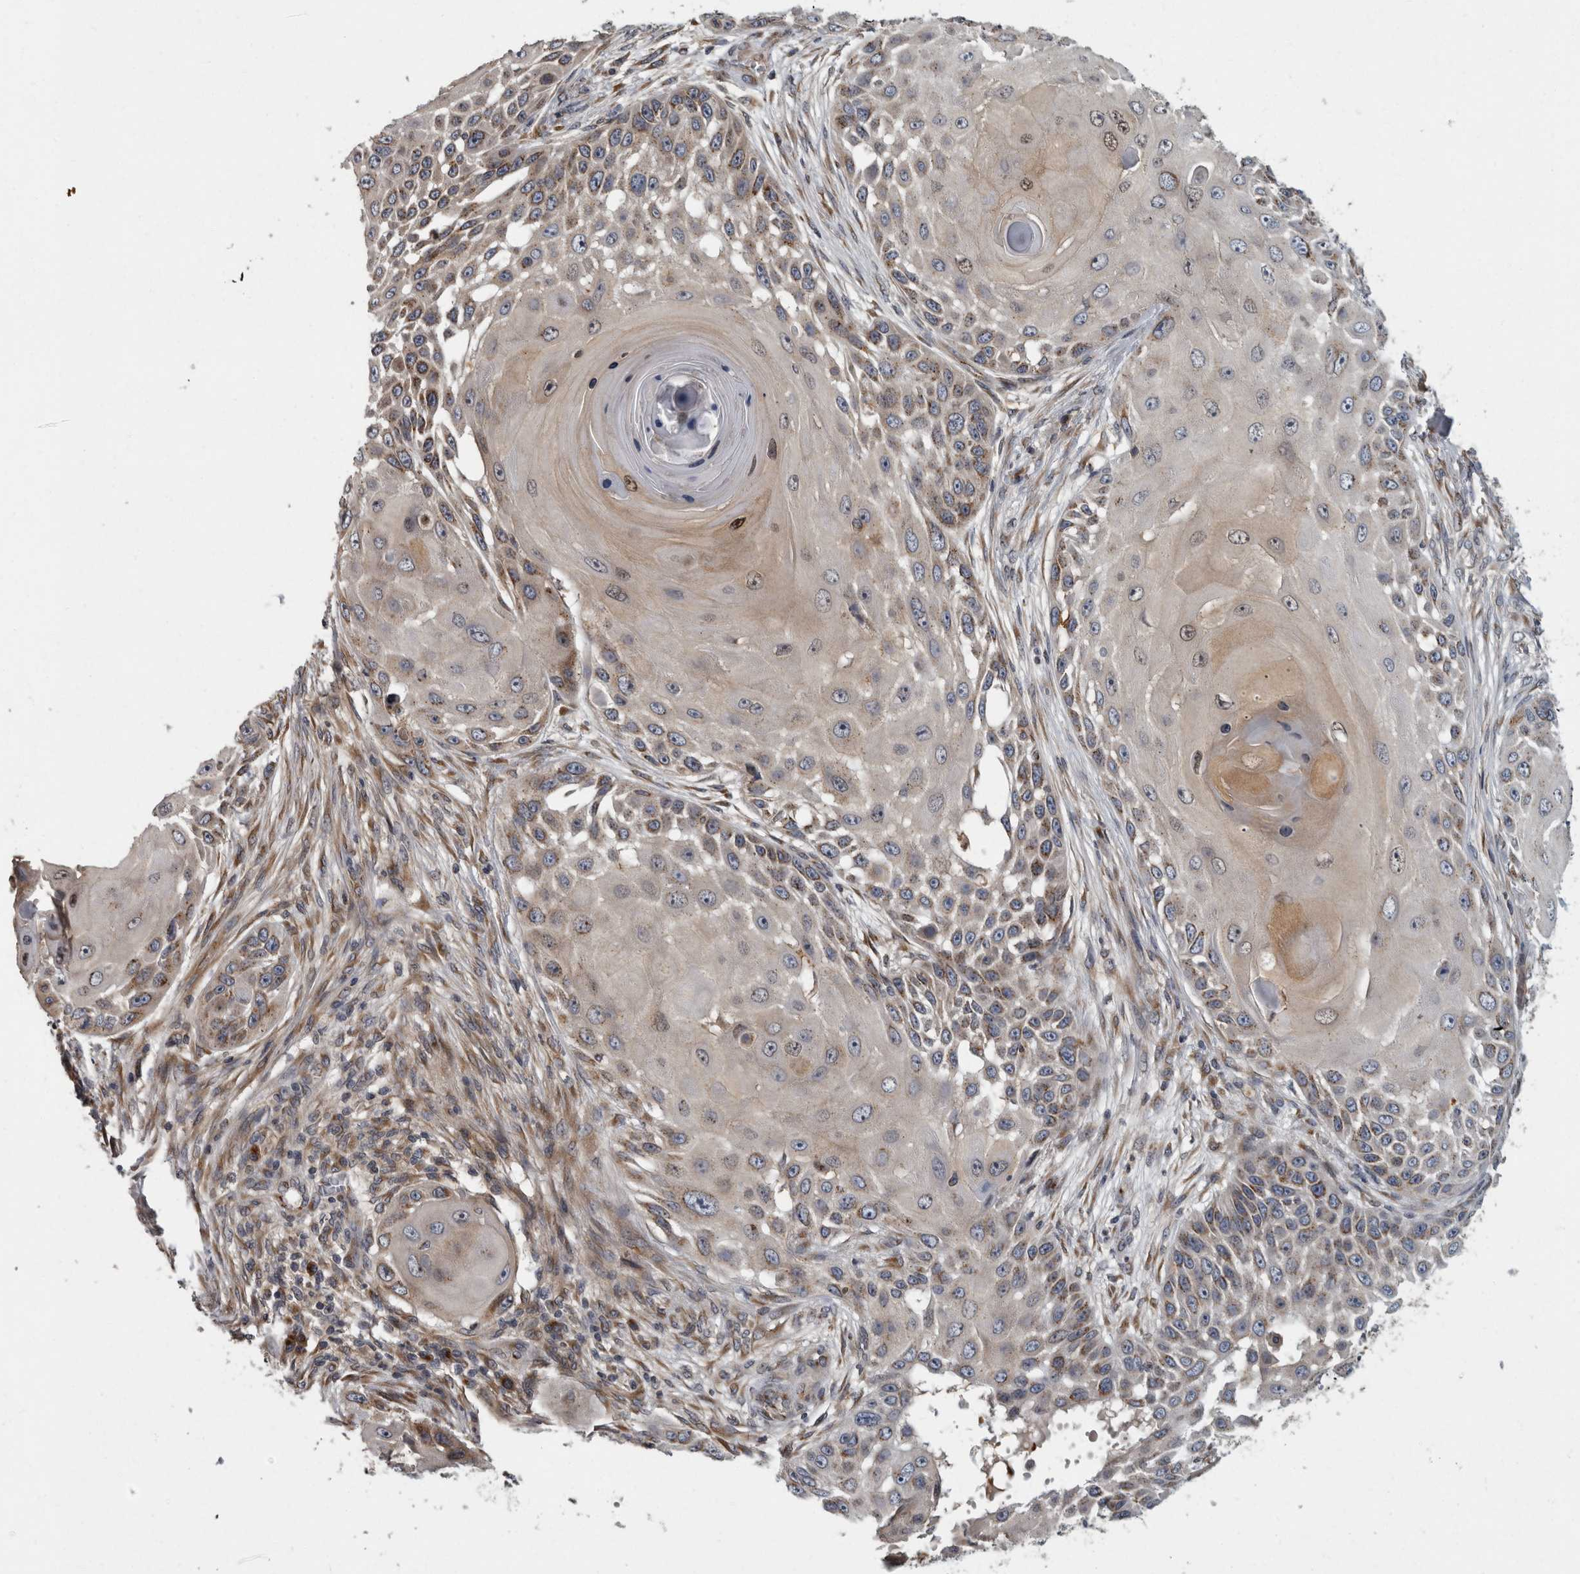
{"staining": {"intensity": "weak", "quantity": "25%-75%", "location": "cytoplasmic/membranous"}, "tissue": "skin cancer", "cell_type": "Tumor cells", "image_type": "cancer", "snomed": [{"axis": "morphology", "description": "Squamous cell carcinoma, NOS"}, {"axis": "topography", "description": "Skin"}], "caption": "Immunohistochemical staining of squamous cell carcinoma (skin) demonstrates low levels of weak cytoplasmic/membranous staining in approximately 25%-75% of tumor cells.", "gene": "LMAN2L", "patient": {"sex": "female", "age": 44}}